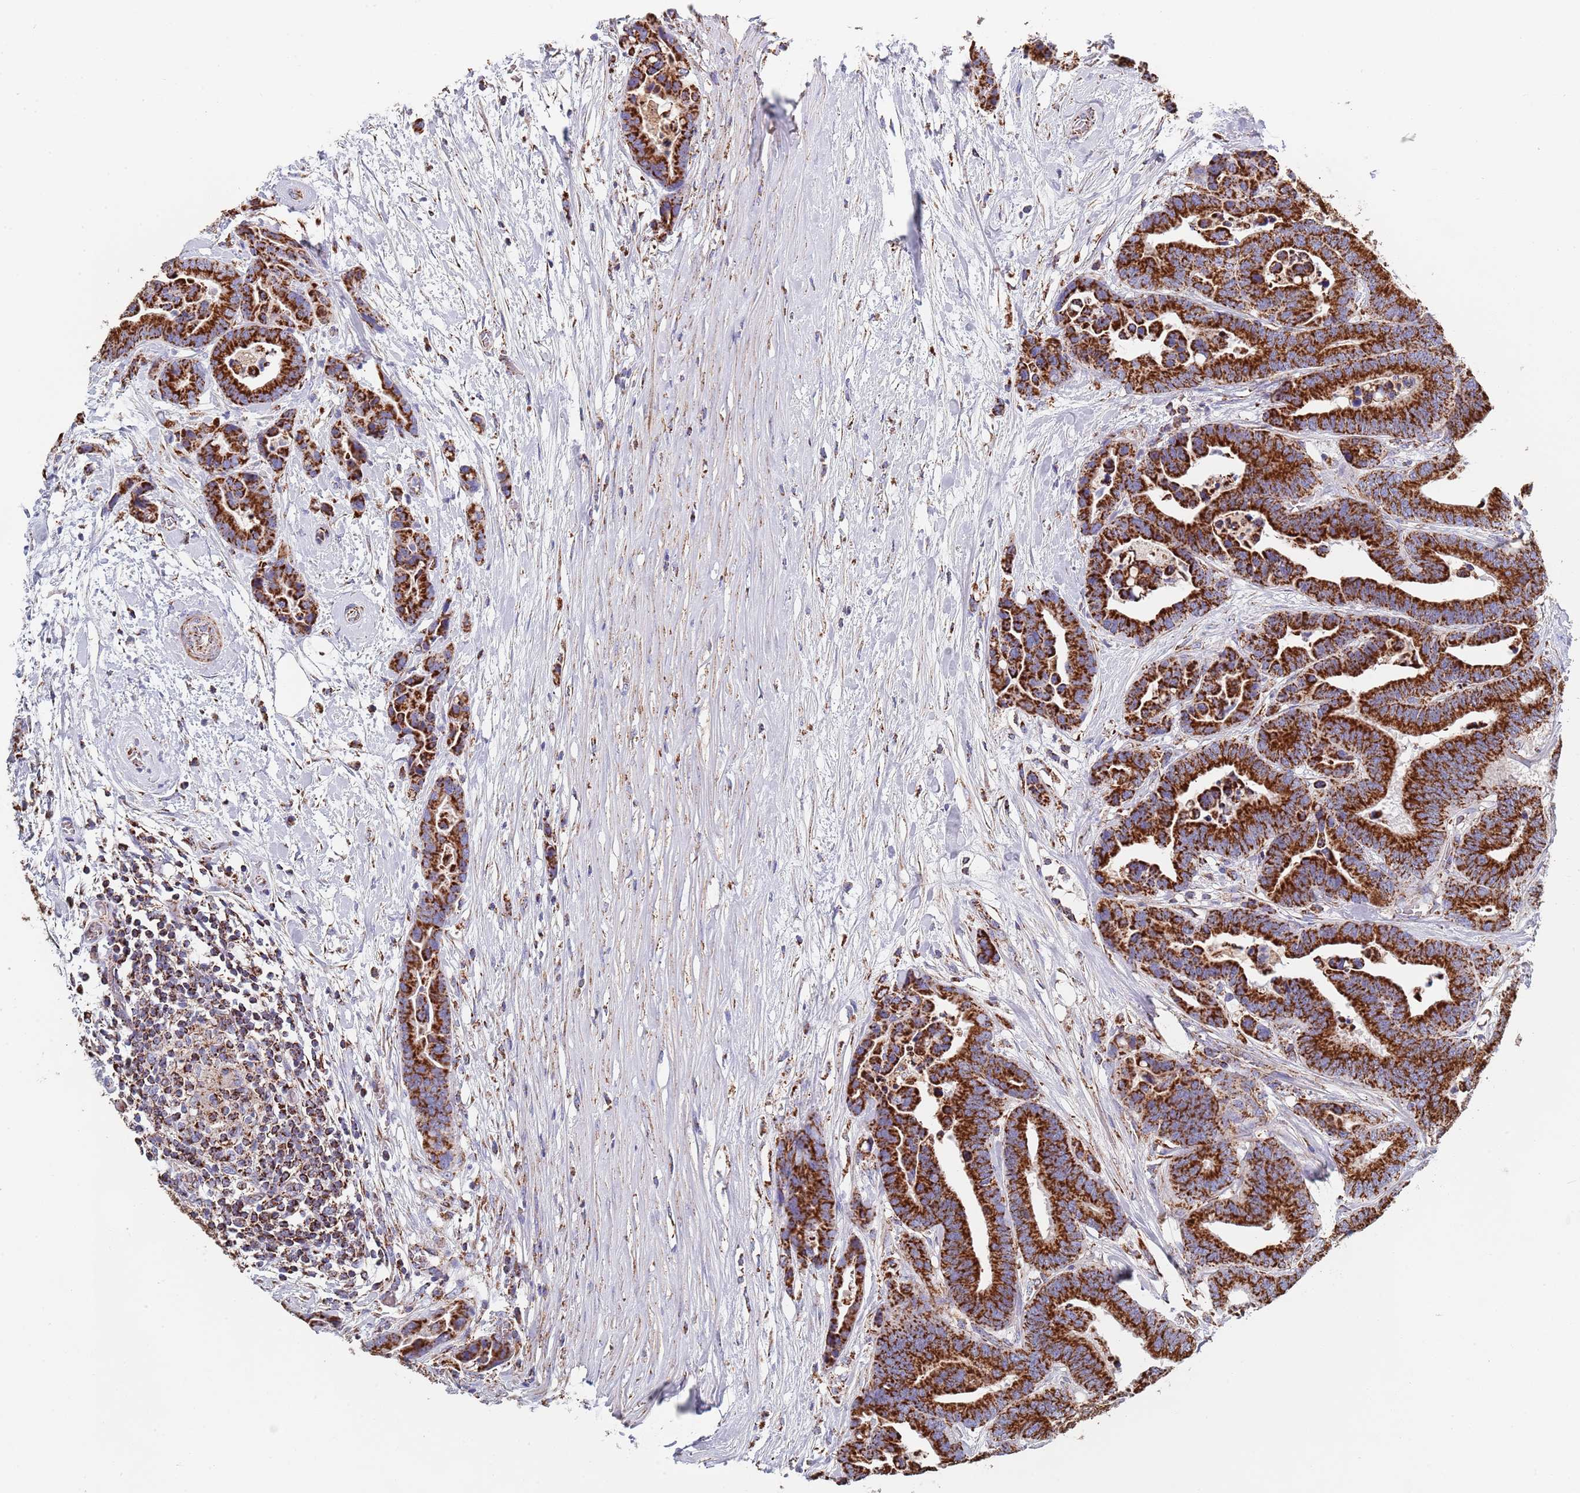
{"staining": {"intensity": "strong", "quantity": ">75%", "location": "cytoplasmic/membranous"}, "tissue": "colorectal cancer", "cell_type": "Tumor cells", "image_type": "cancer", "snomed": [{"axis": "morphology", "description": "Adenocarcinoma, NOS"}, {"axis": "topography", "description": "Colon"}], "caption": "Colorectal adenocarcinoma stained for a protein (brown) displays strong cytoplasmic/membranous positive staining in approximately >75% of tumor cells.", "gene": "PGP", "patient": {"sex": "male", "age": 82}}